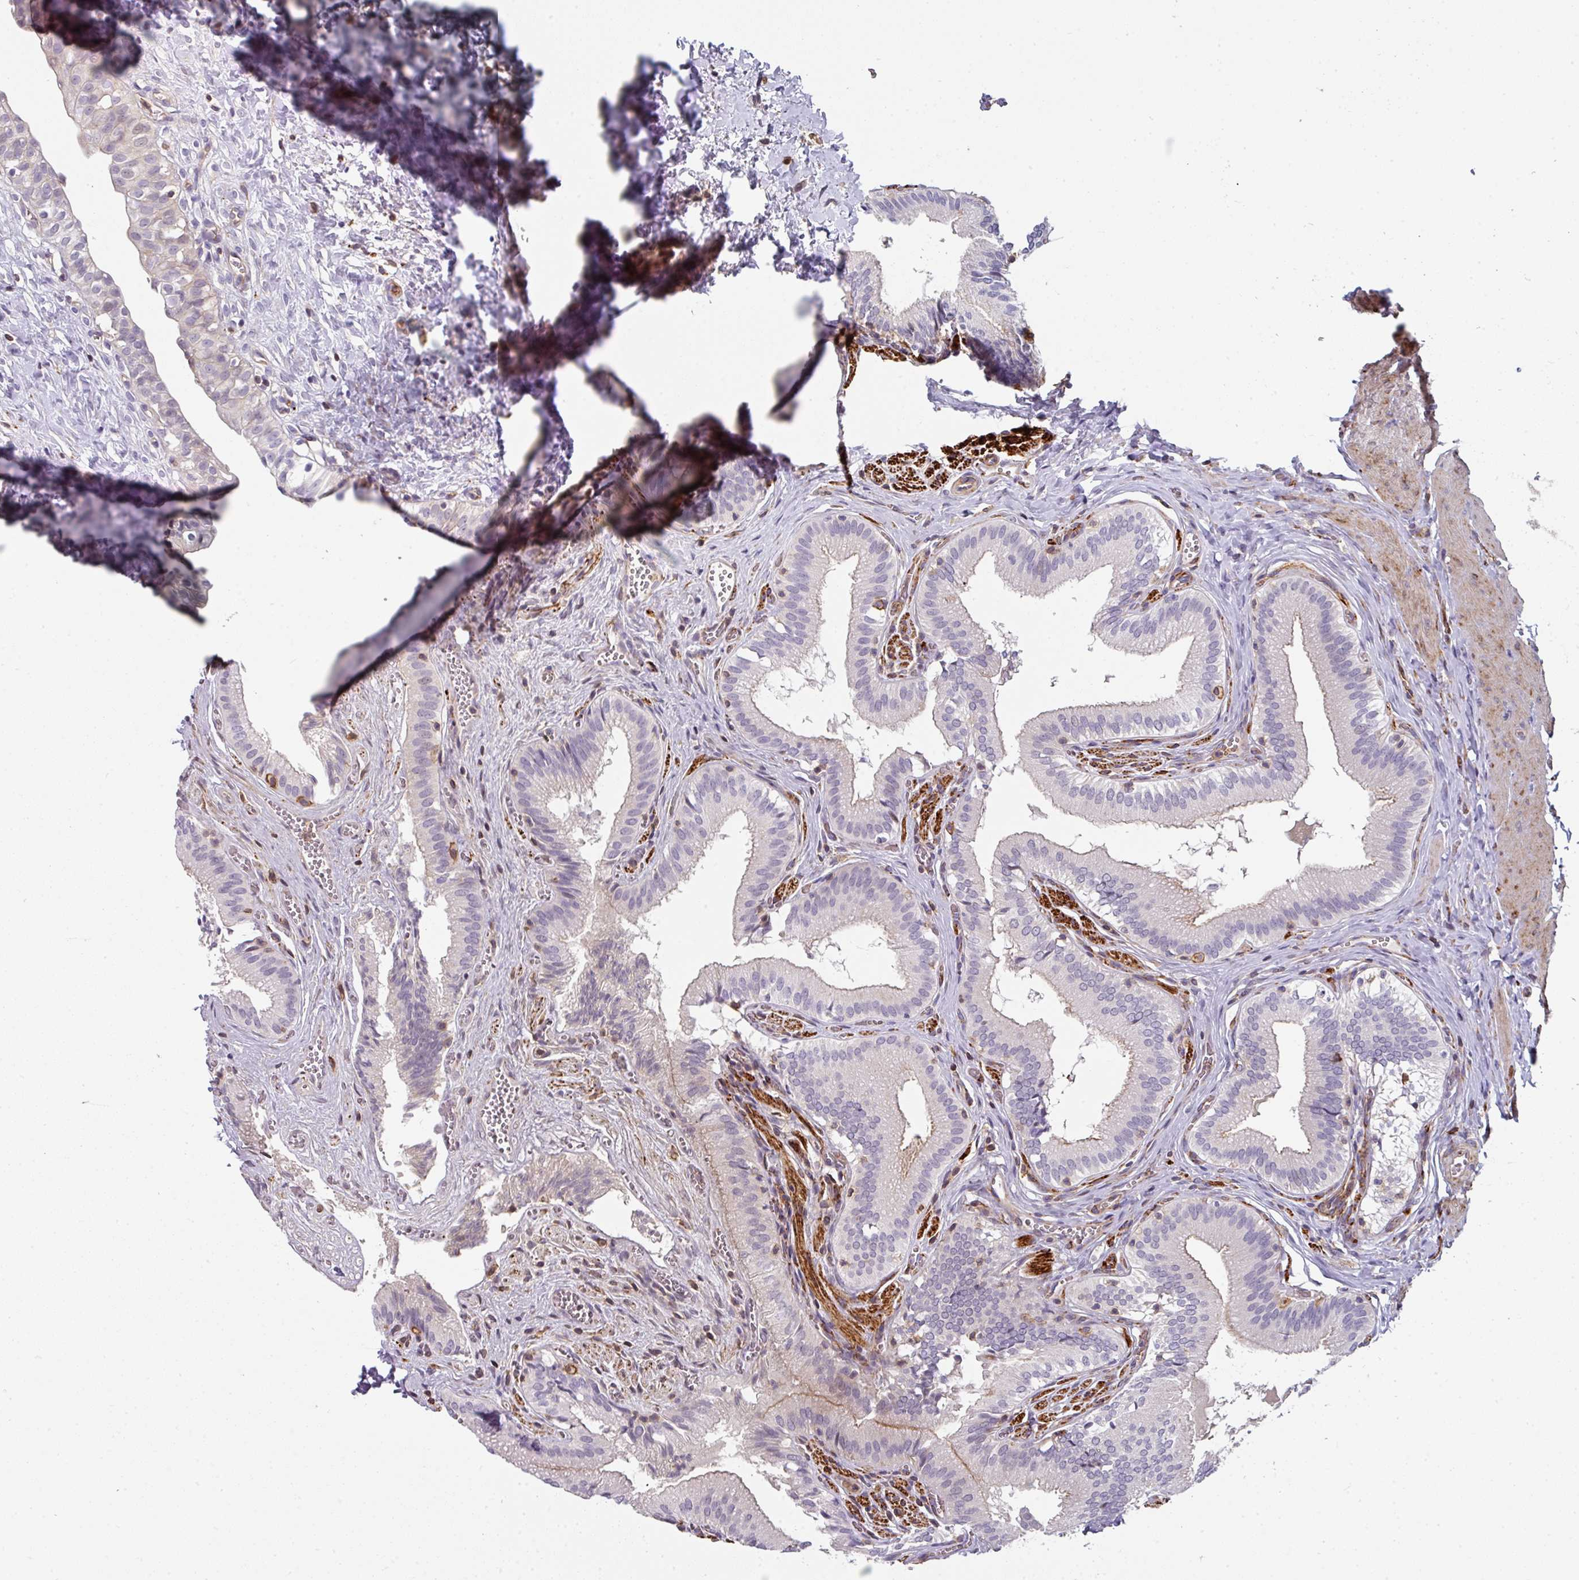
{"staining": {"intensity": "moderate", "quantity": "<25%", "location": "cytoplasmic/membranous,nuclear"}, "tissue": "gallbladder", "cell_type": "Glandular cells", "image_type": "normal", "snomed": [{"axis": "morphology", "description": "Normal tissue, NOS"}, {"axis": "topography", "description": "Gallbladder"}, {"axis": "topography", "description": "Peripheral nerve tissue"}], "caption": "A photomicrograph showing moderate cytoplasmic/membranous,nuclear positivity in approximately <25% of glandular cells in normal gallbladder, as visualized by brown immunohistochemical staining.", "gene": "BEND5", "patient": {"sex": "male", "age": 17}}